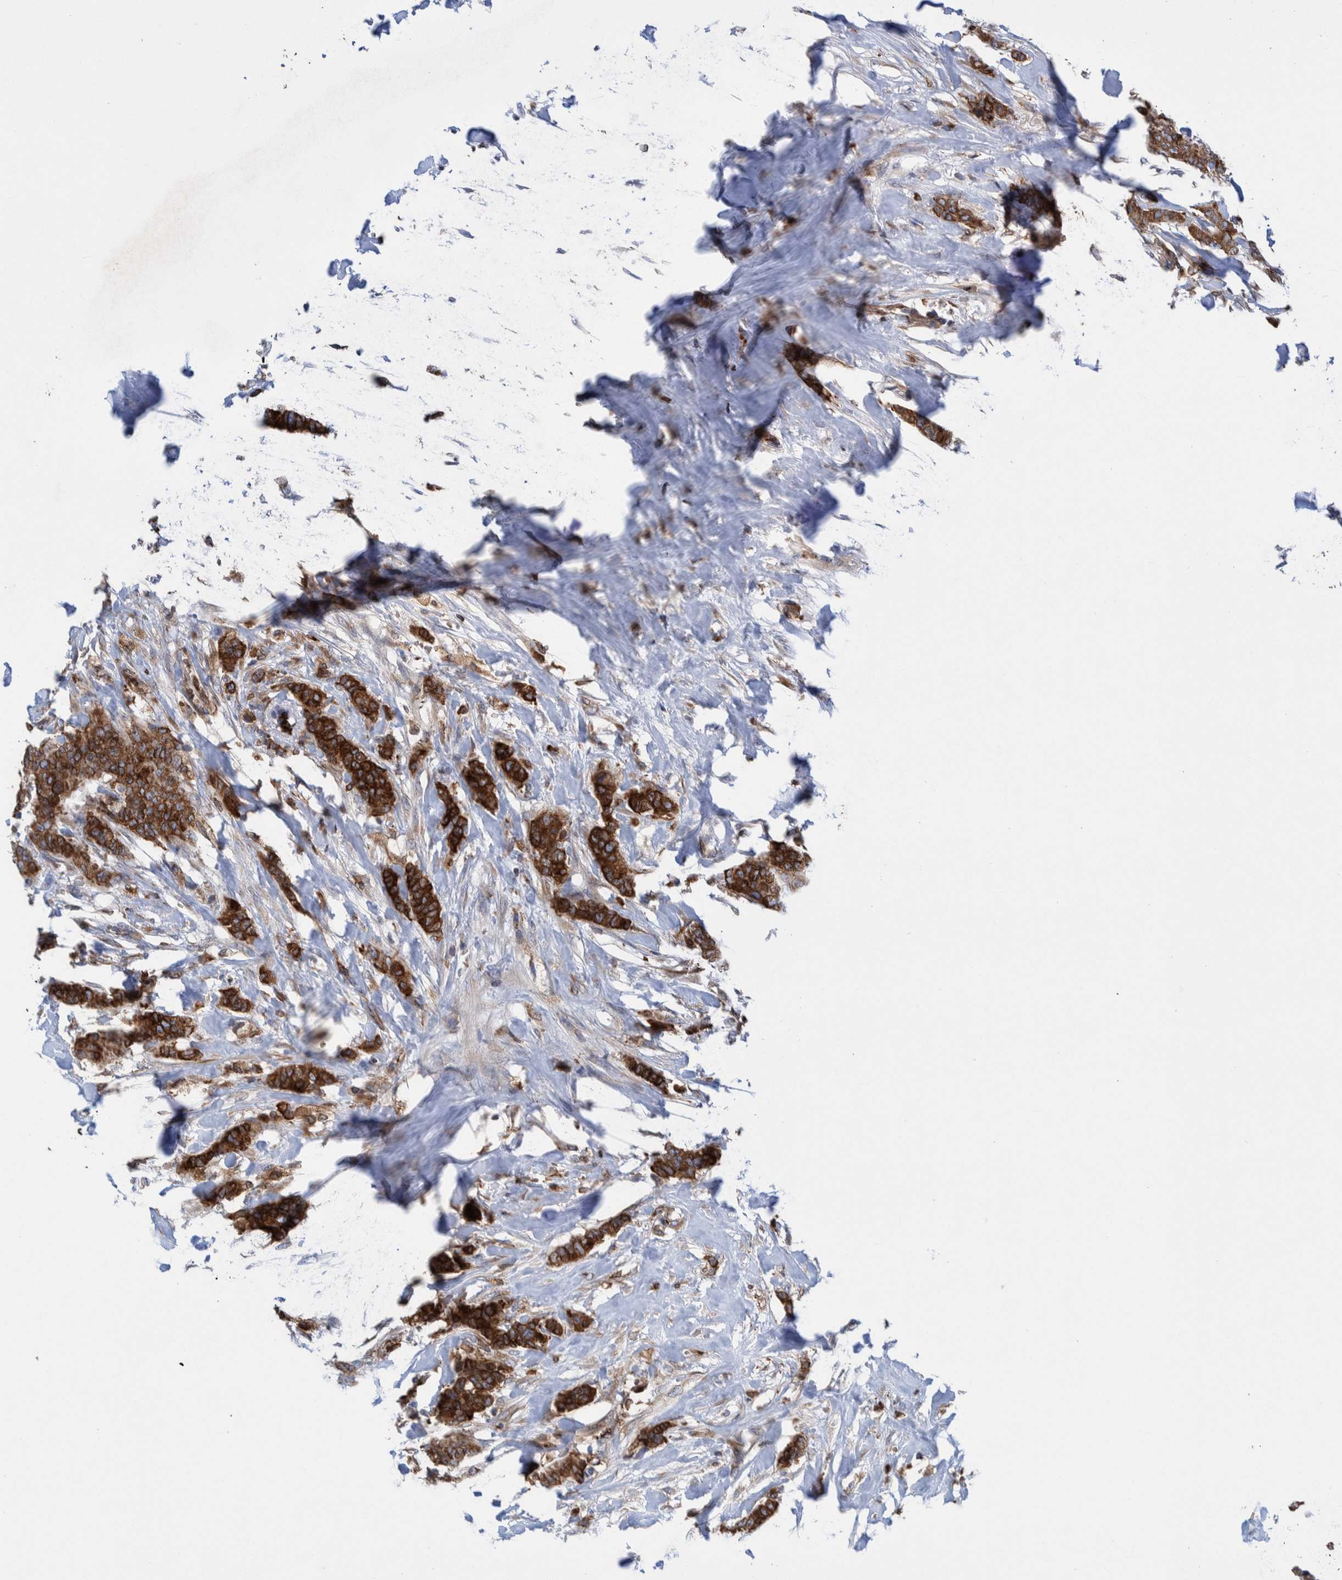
{"staining": {"intensity": "strong", "quantity": ">75%", "location": "cytoplasmic/membranous"}, "tissue": "breast cancer", "cell_type": "Tumor cells", "image_type": "cancer", "snomed": [{"axis": "morphology", "description": "Normal tissue, NOS"}, {"axis": "morphology", "description": "Duct carcinoma"}, {"axis": "topography", "description": "Breast"}], "caption": "Breast intraductal carcinoma stained with DAB IHC demonstrates high levels of strong cytoplasmic/membranous positivity in approximately >75% of tumor cells.", "gene": "THEM6", "patient": {"sex": "female", "age": 40}}